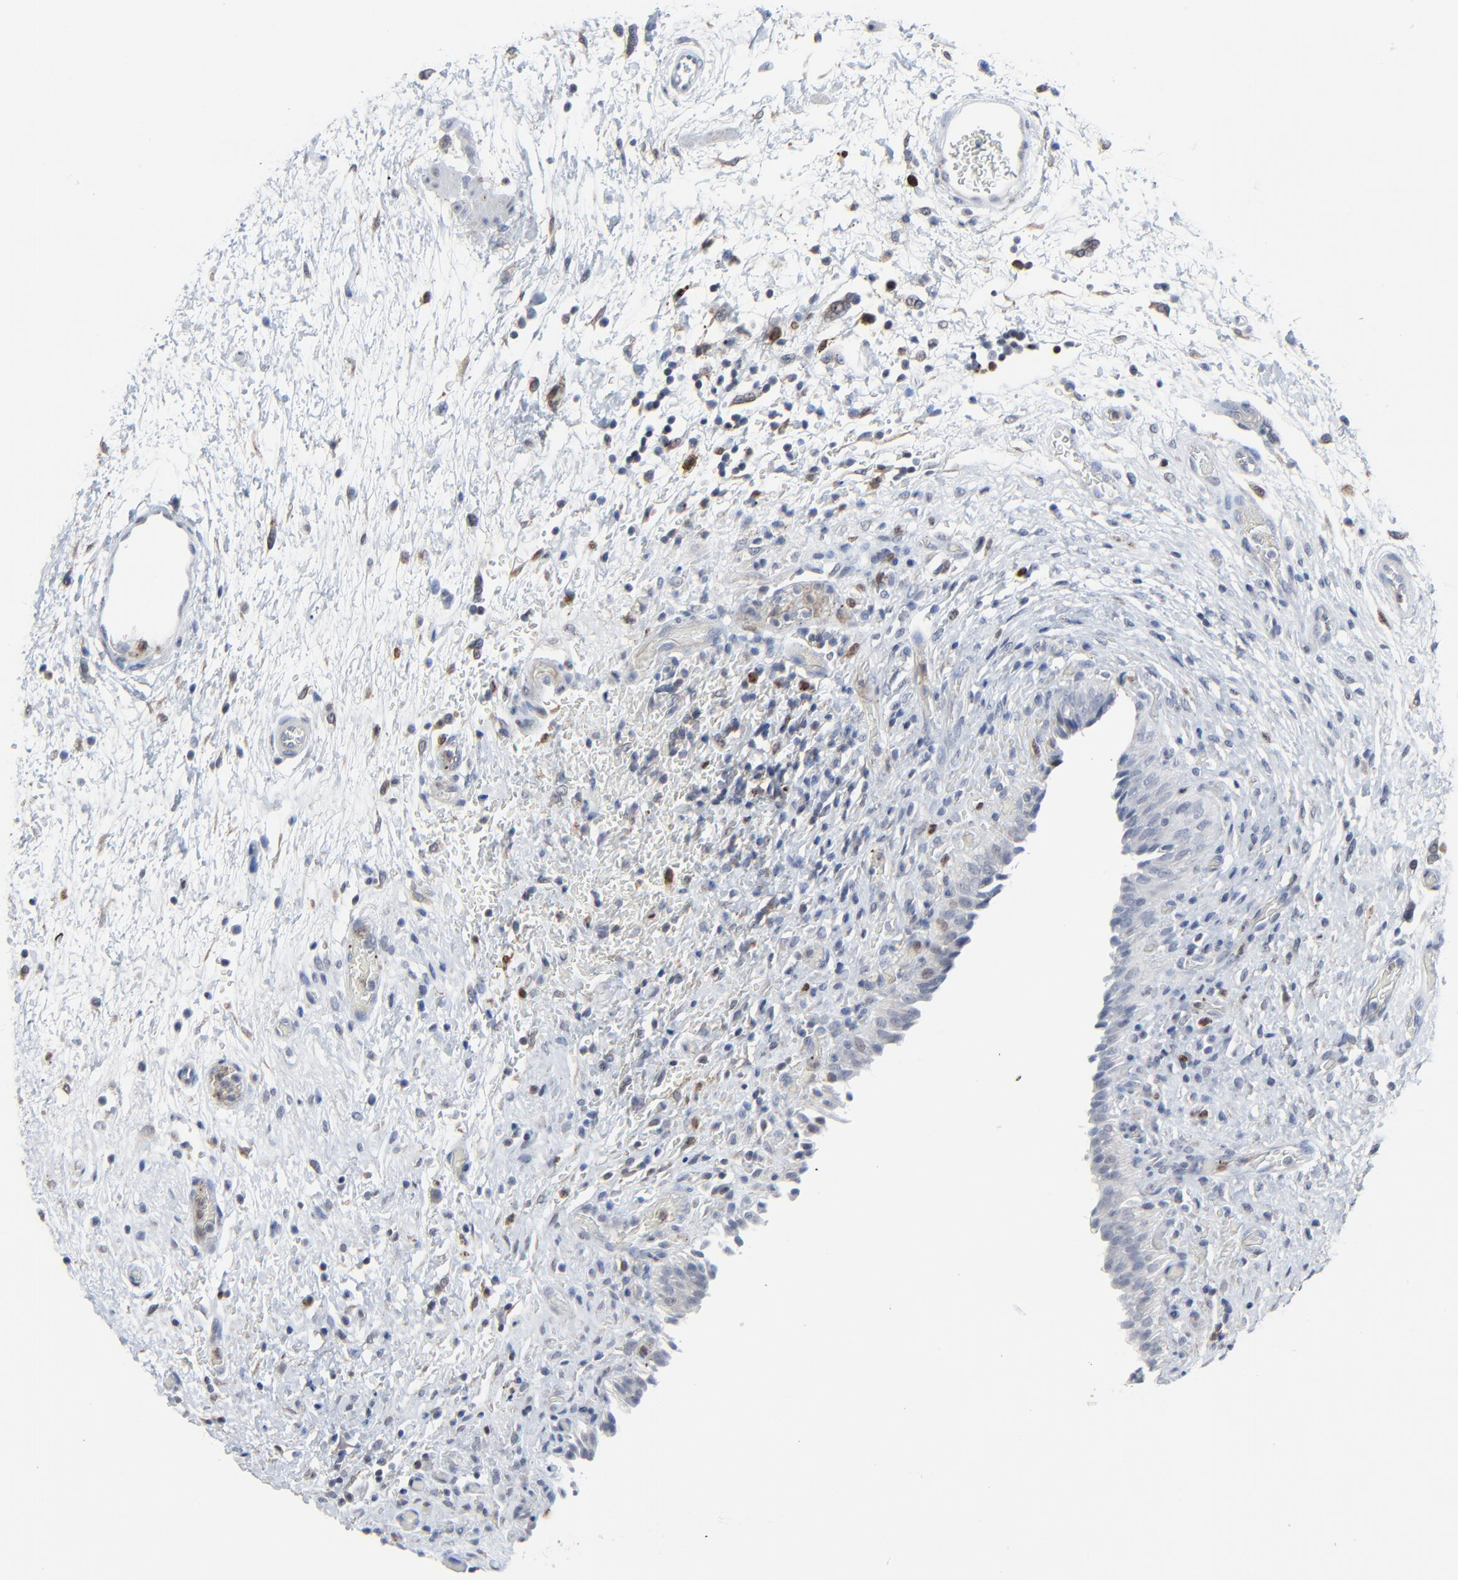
{"staining": {"intensity": "moderate", "quantity": "25%-75%", "location": "nuclear"}, "tissue": "urinary bladder", "cell_type": "Urothelial cells", "image_type": "normal", "snomed": [{"axis": "morphology", "description": "Normal tissue, NOS"}, {"axis": "topography", "description": "Urinary bladder"}], "caption": "Immunohistochemical staining of benign human urinary bladder displays medium levels of moderate nuclear positivity in about 25%-75% of urothelial cells.", "gene": "BIRC3", "patient": {"sex": "male", "age": 51}}